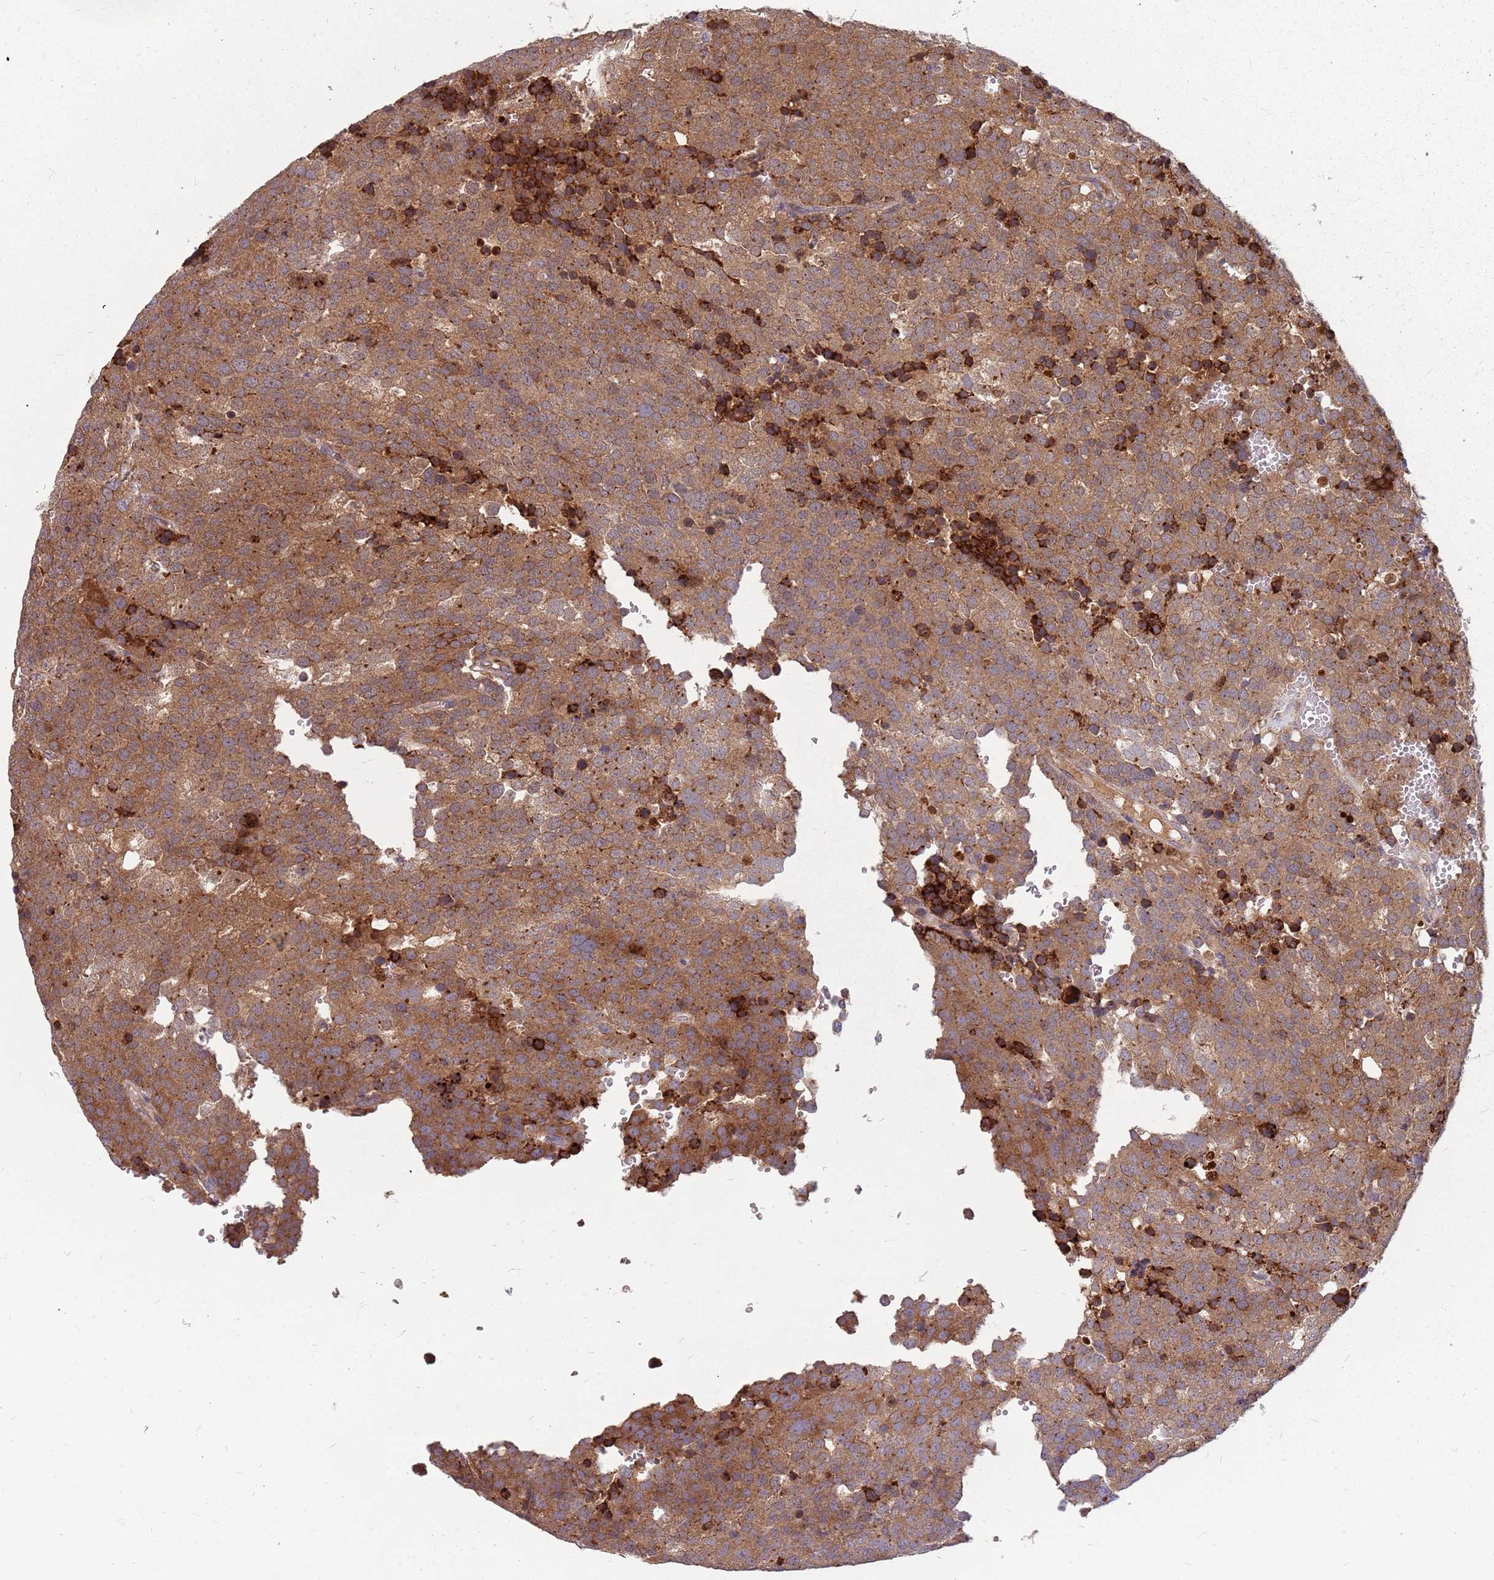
{"staining": {"intensity": "moderate", "quantity": ">75%", "location": "cytoplasmic/membranous"}, "tissue": "testis cancer", "cell_type": "Tumor cells", "image_type": "cancer", "snomed": [{"axis": "morphology", "description": "Seminoma, NOS"}, {"axis": "topography", "description": "Testis"}], "caption": "Seminoma (testis) stained with DAB (3,3'-diaminobenzidine) immunohistochemistry displays medium levels of moderate cytoplasmic/membranous expression in about >75% of tumor cells.", "gene": "NME4", "patient": {"sex": "male", "age": 71}}